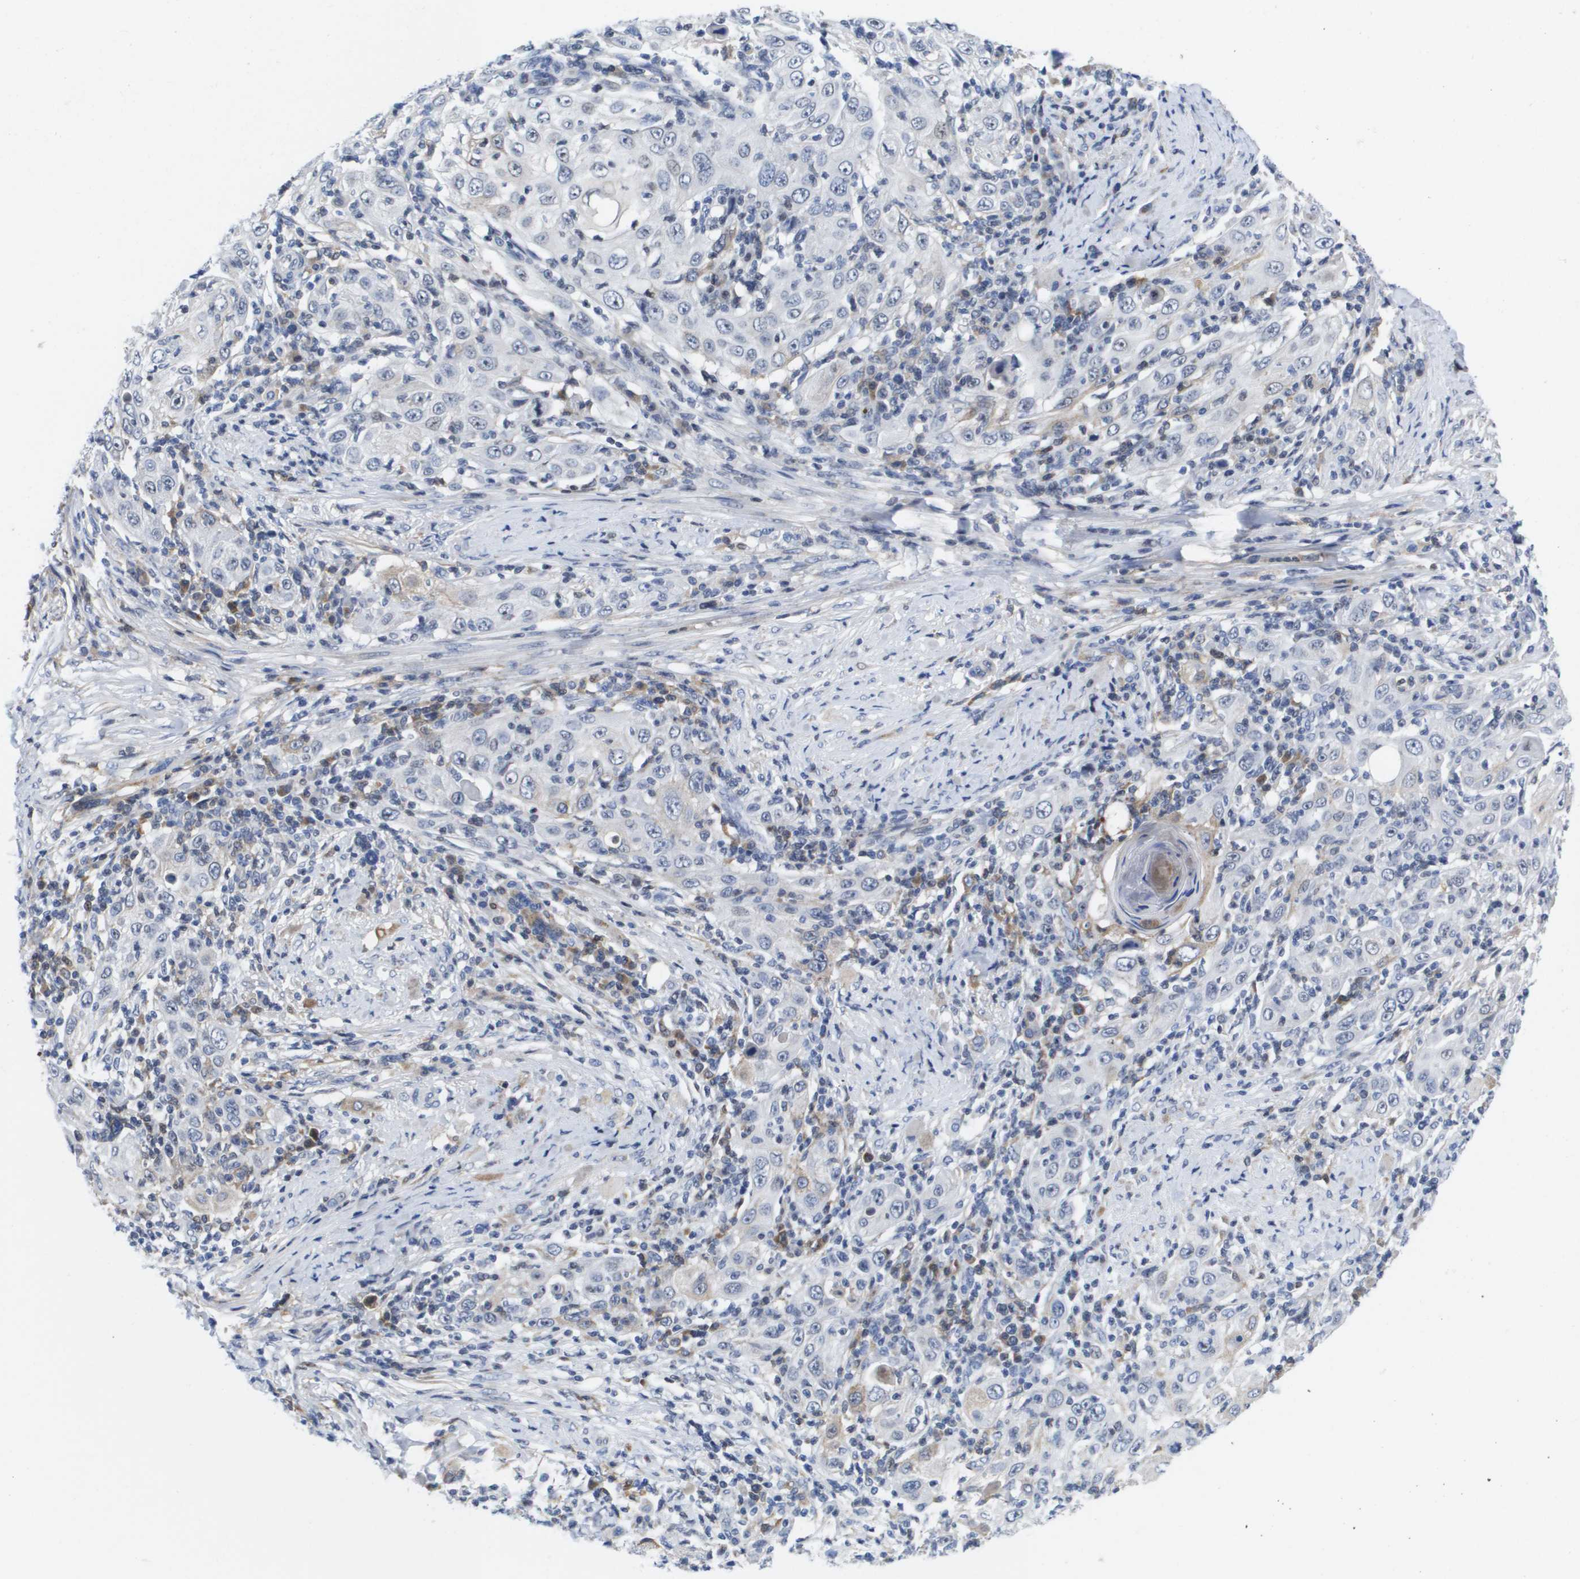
{"staining": {"intensity": "weak", "quantity": "<25%", "location": "cytoplasmic/membranous"}, "tissue": "skin cancer", "cell_type": "Tumor cells", "image_type": "cancer", "snomed": [{"axis": "morphology", "description": "Squamous cell carcinoma, NOS"}, {"axis": "topography", "description": "Skin"}], "caption": "A high-resolution histopathology image shows IHC staining of skin cancer (squamous cell carcinoma), which demonstrates no significant positivity in tumor cells.", "gene": "SERPINC1", "patient": {"sex": "female", "age": 88}}